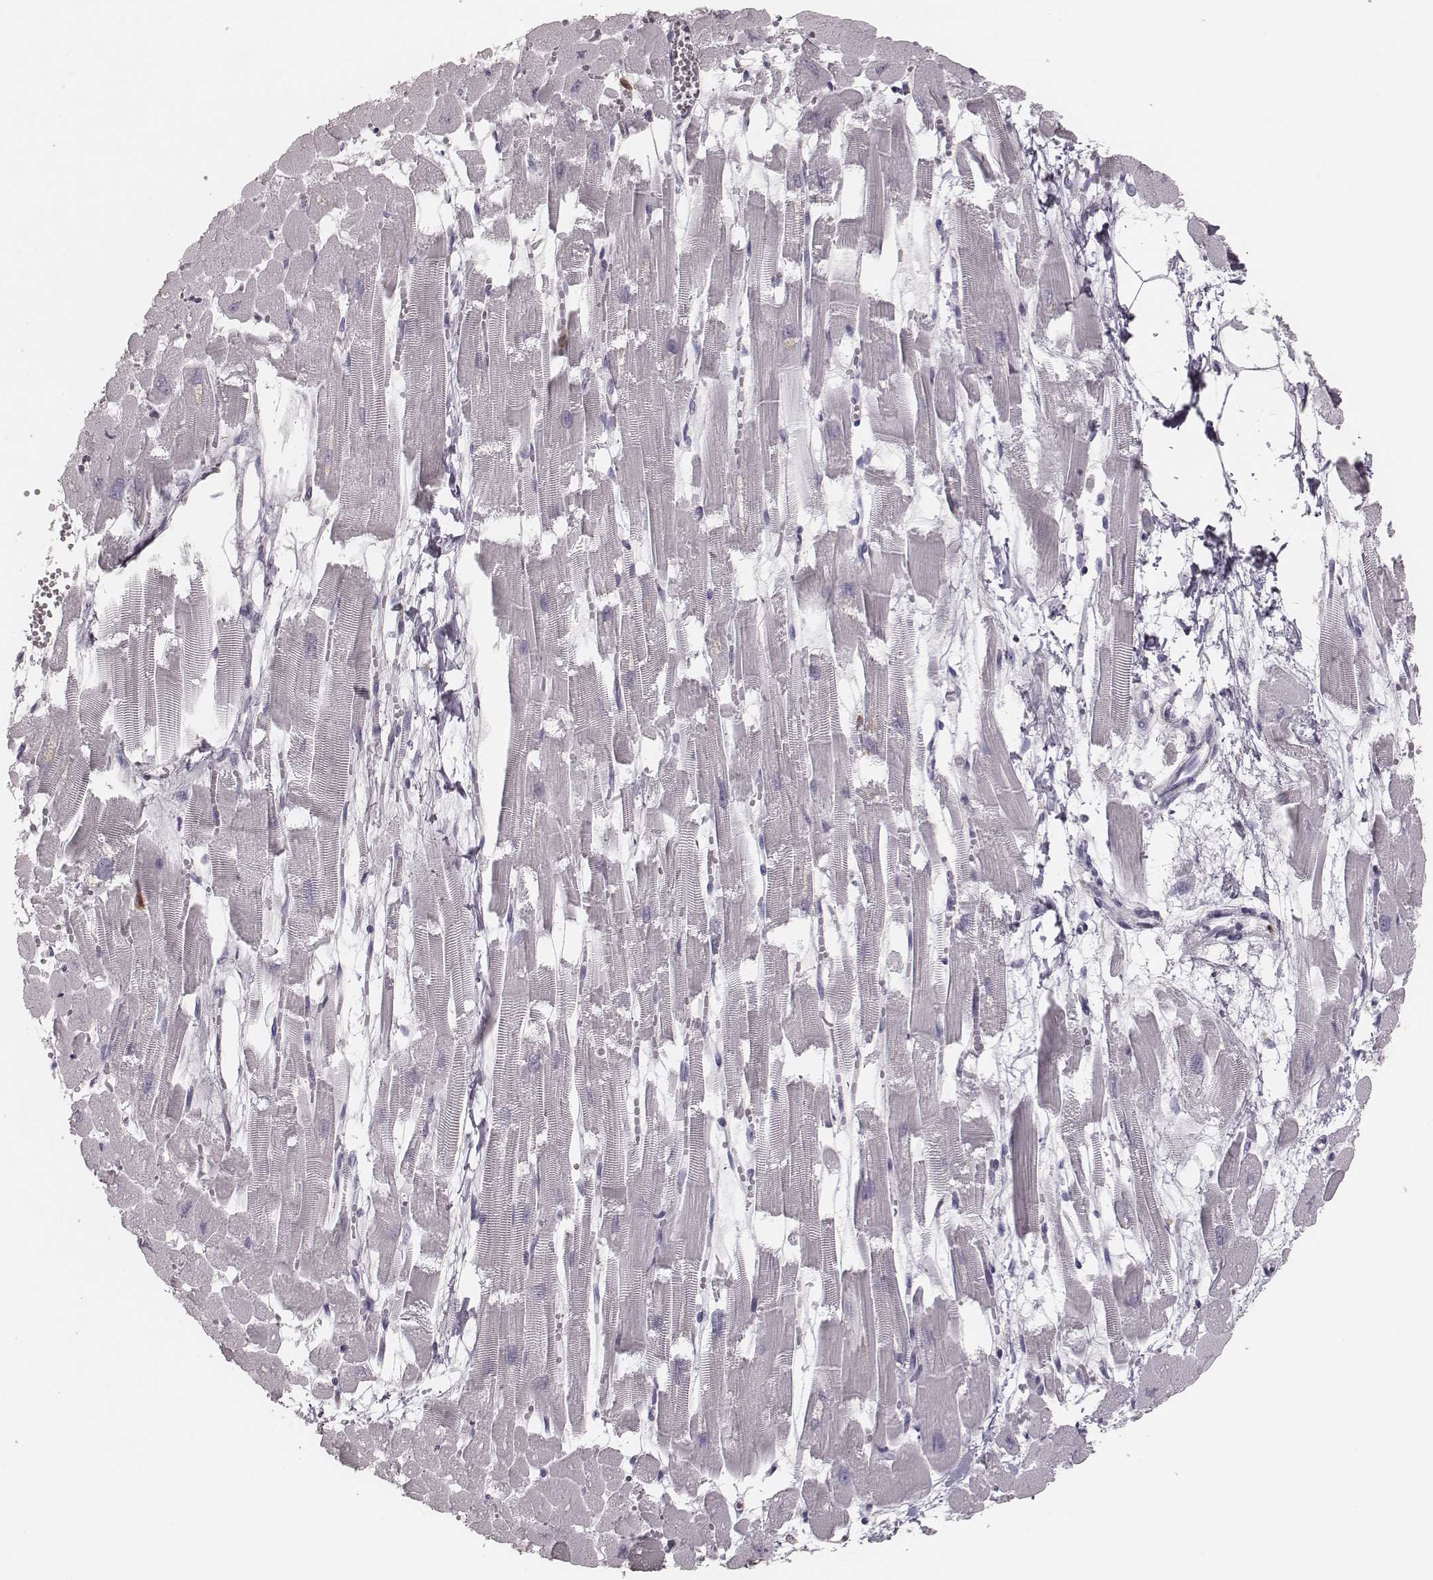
{"staining": {"intensity": "negative", "quantity": "none", "location": "none"}, "tissue": "heart muscle", "cell_type": "Cardiomyocytes", "image_type": "normal", "snomed": [{"axis": "morphology", "description": "Normal tissue, NOS"}, {"axis": "topography", "description": "Heart"}], "caption": "A photomicrograph of human heart muscle is negative for staining in cardiomyocytes. The staining was performed using DAB to visualize the protein expression in brown, while the nuclei were stained in blue with hematoxylin (Magnification: 20x).", "gene": "ELANE", "patient": {"sex": "female", "age": 52}}